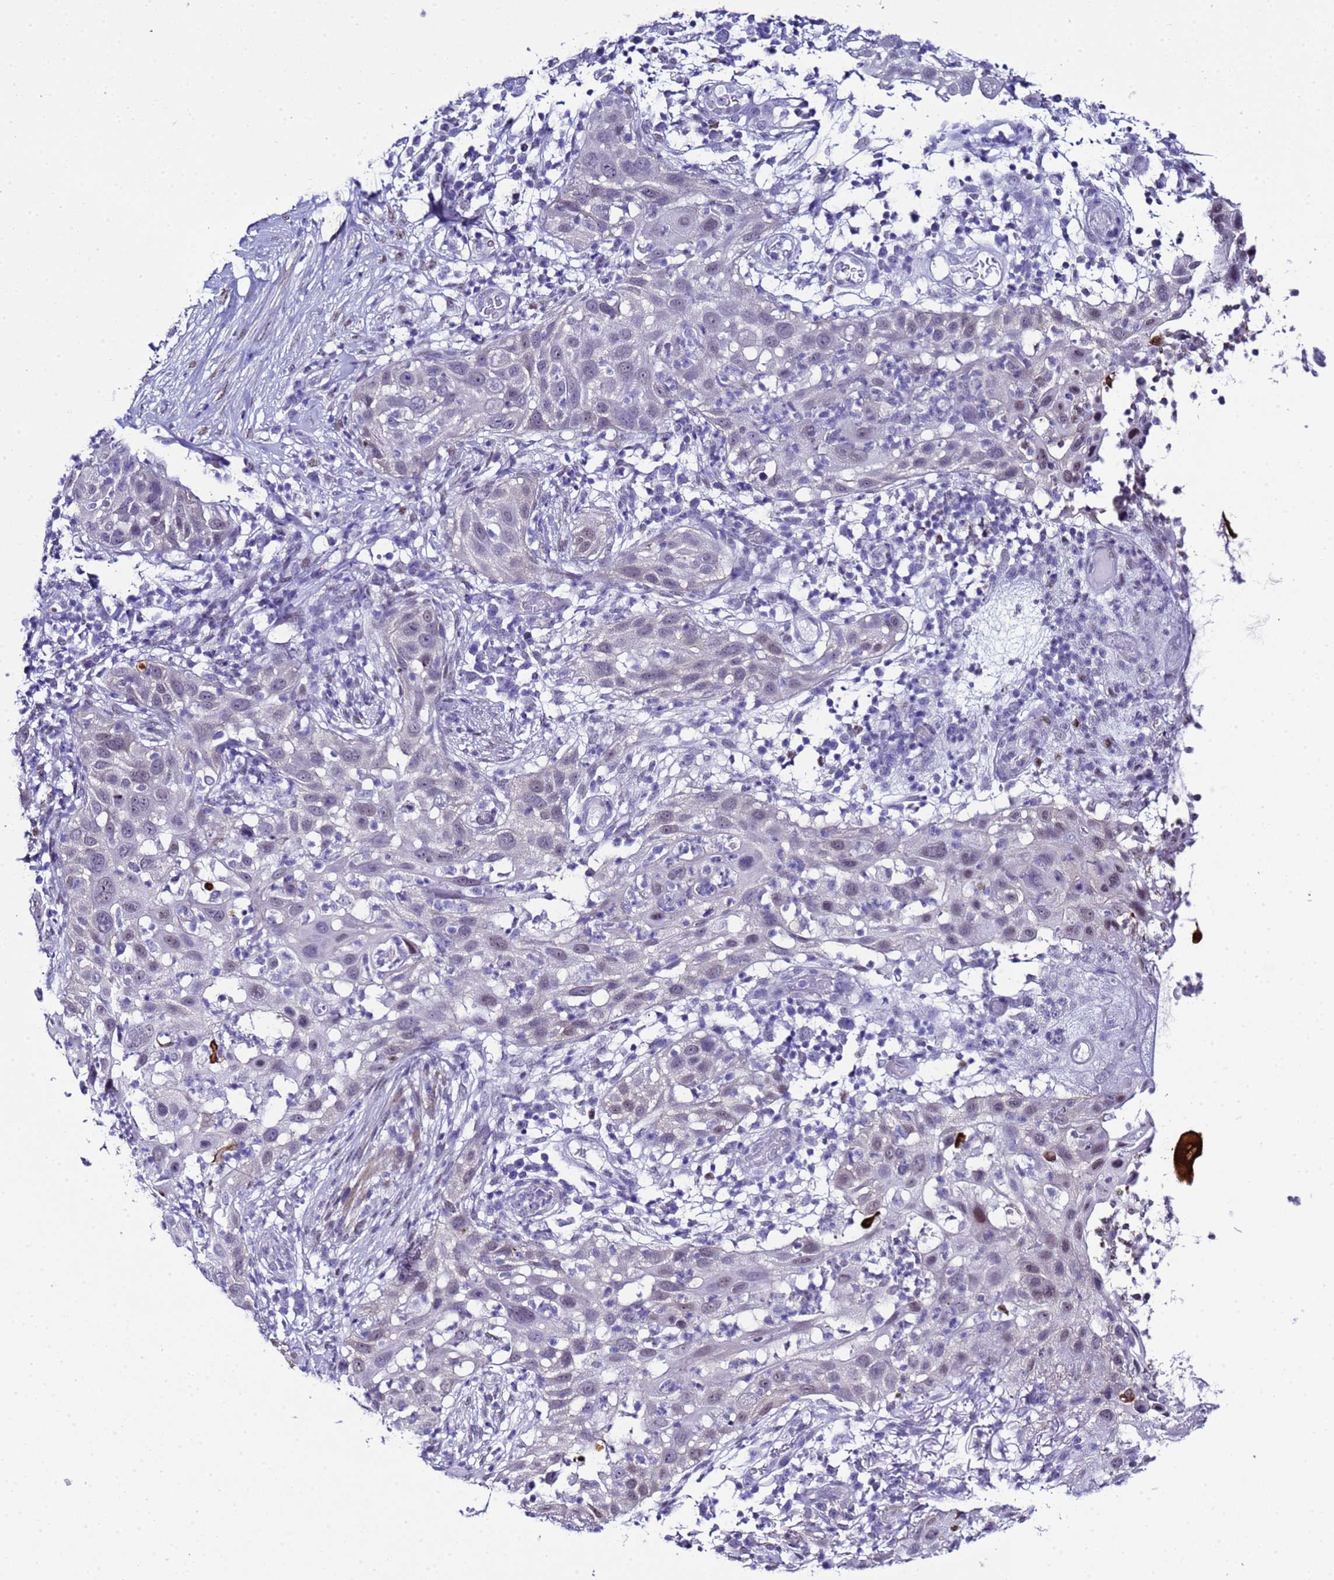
{"staining": {"intensity": "weak", "quantity": "<25%", "location": "nuclear"}, "tissue": "skin cancer", "cell_type": "Tumor cells", "image_type": "cancer", "snomed": [{"axis": "morphology", "description": "Squamous cell carcinoma, NOS"}, {"axis": "topography", "description": "Skin"}], "caption": "Squamous cell carcinoma (skin) stained for a protein using immunohistochemistry (IHC) displays no expression tumor cells.", "gene": "BCL7A", "patient": {"sex": "female", "age": 44}}